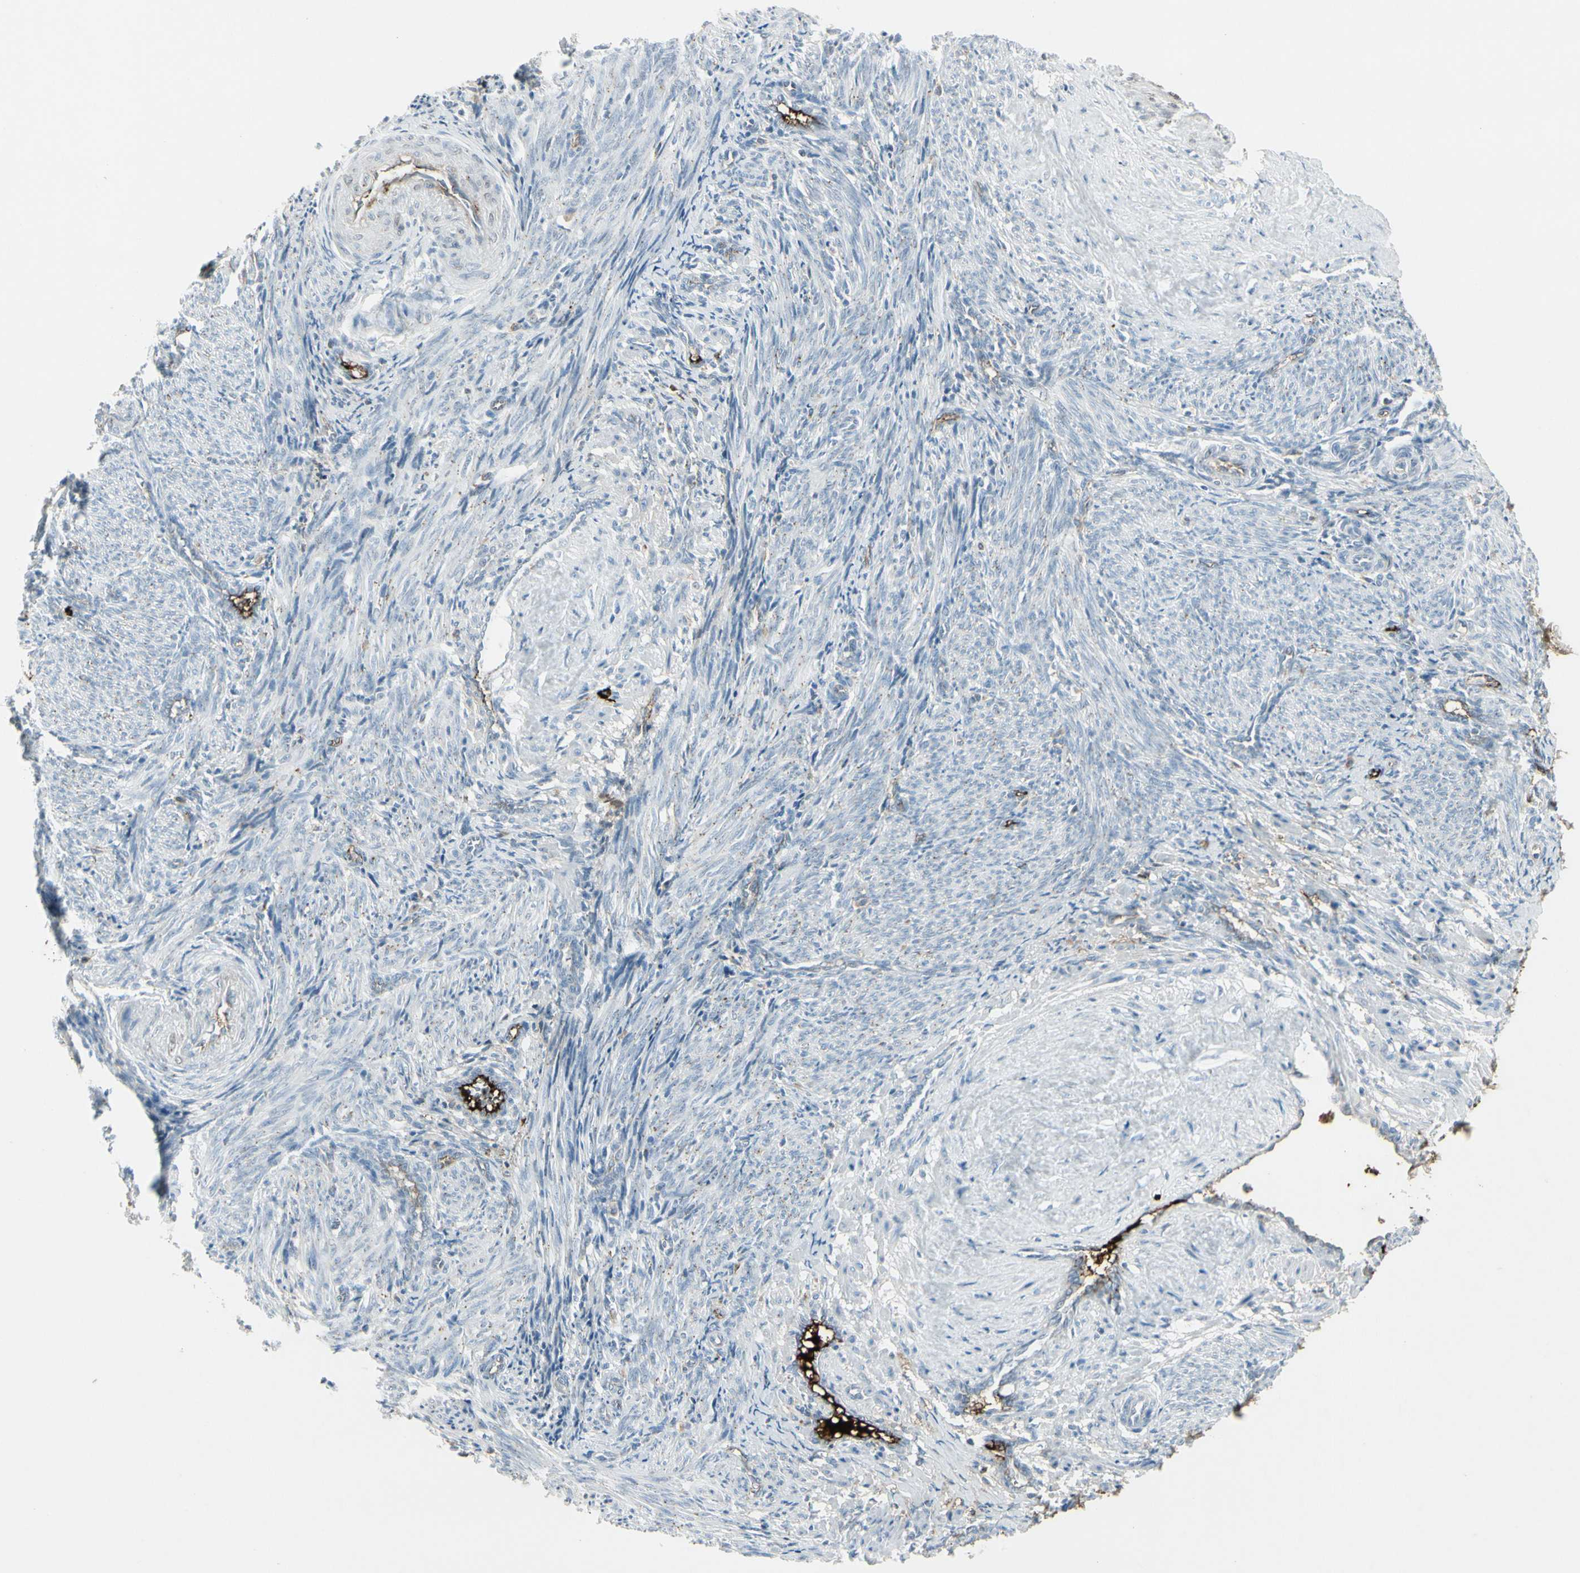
{"staining": {"intensity": "weak", "quantity": "<25%", "location": "nuclear"}, "tissue": "smooth muscle", "cell_type": "Smooth muscle cells", "image_type": "normal", "snomed": [{"axis": "morphology", "description": "Normal tissue, NOS"}, {"axis": "topography", "description": "Endometrium"}], "caption": "Immunohistochemistry (IHC) photomicrograph of benign smooth muscle: smooth muscle stained with DAB (3,3'-diaminobenzidine) exhibits no significant protein staining in smooth muscle cells.", "gene": "IGHM", "patient": {"sex": "female", "age": 33}}